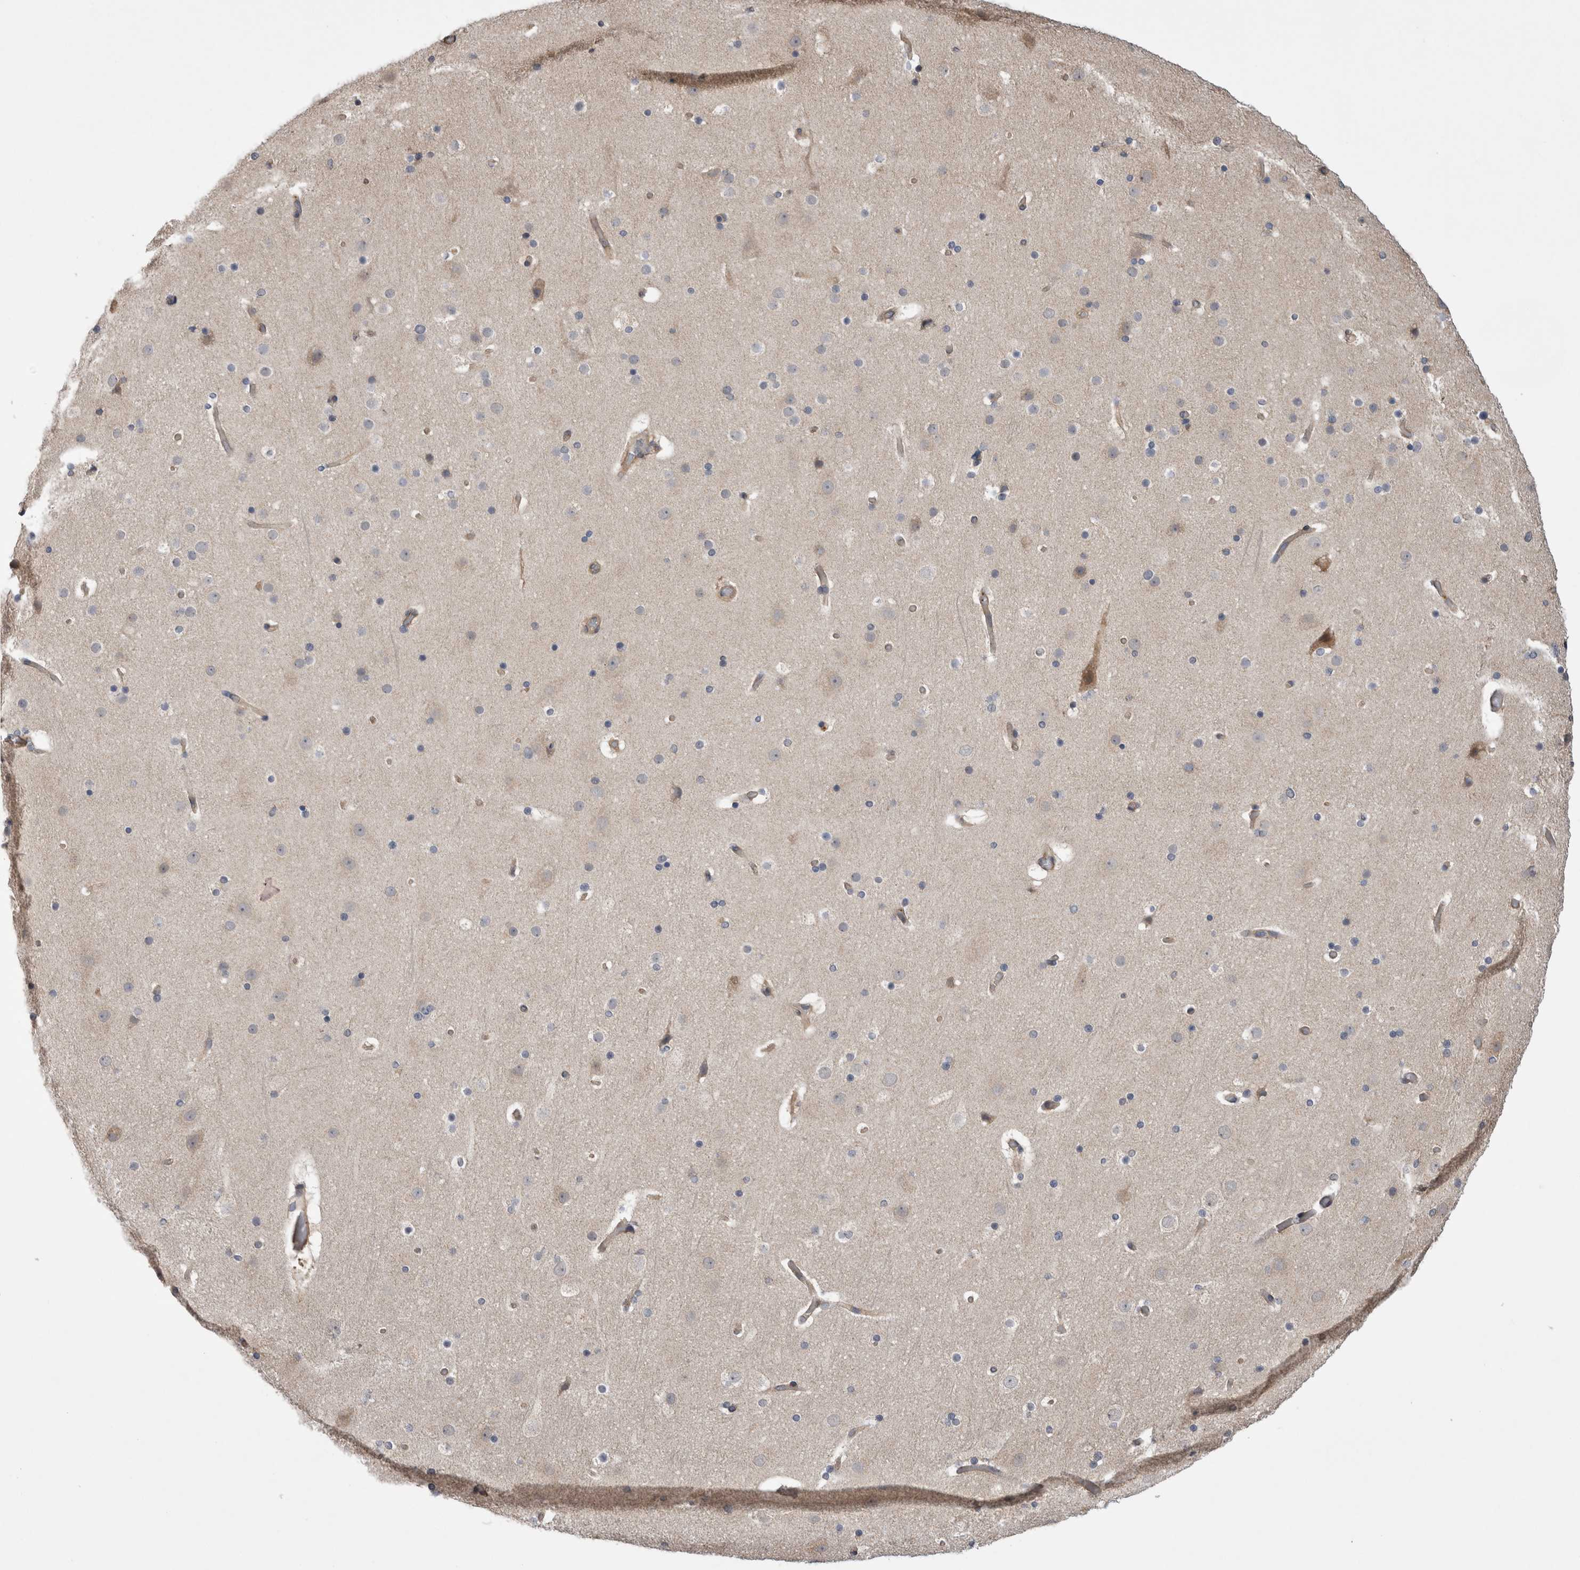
{"staining": {"intensity": "moderate", "quantity": "25%-75%", "location": "cytoplasmic/membranous"}, "tissue": "cerebral cortex", "cell_type": "Endothelial cells", "image_type": "normal", "snomed": [{"axis": "morphology", "description": "Normal tissue, NOS"}, {"axis": "topography", "description": "Cerebral cortex"}], "caption": "Cerebral cortex stained for a protein (brown) reveals moderate cytoplasmic/membranous positive staining in about 25%-75% of endothelial cells.", "gene": "ARHGAP29", "patient": {"sex": "male", "age": 57}}